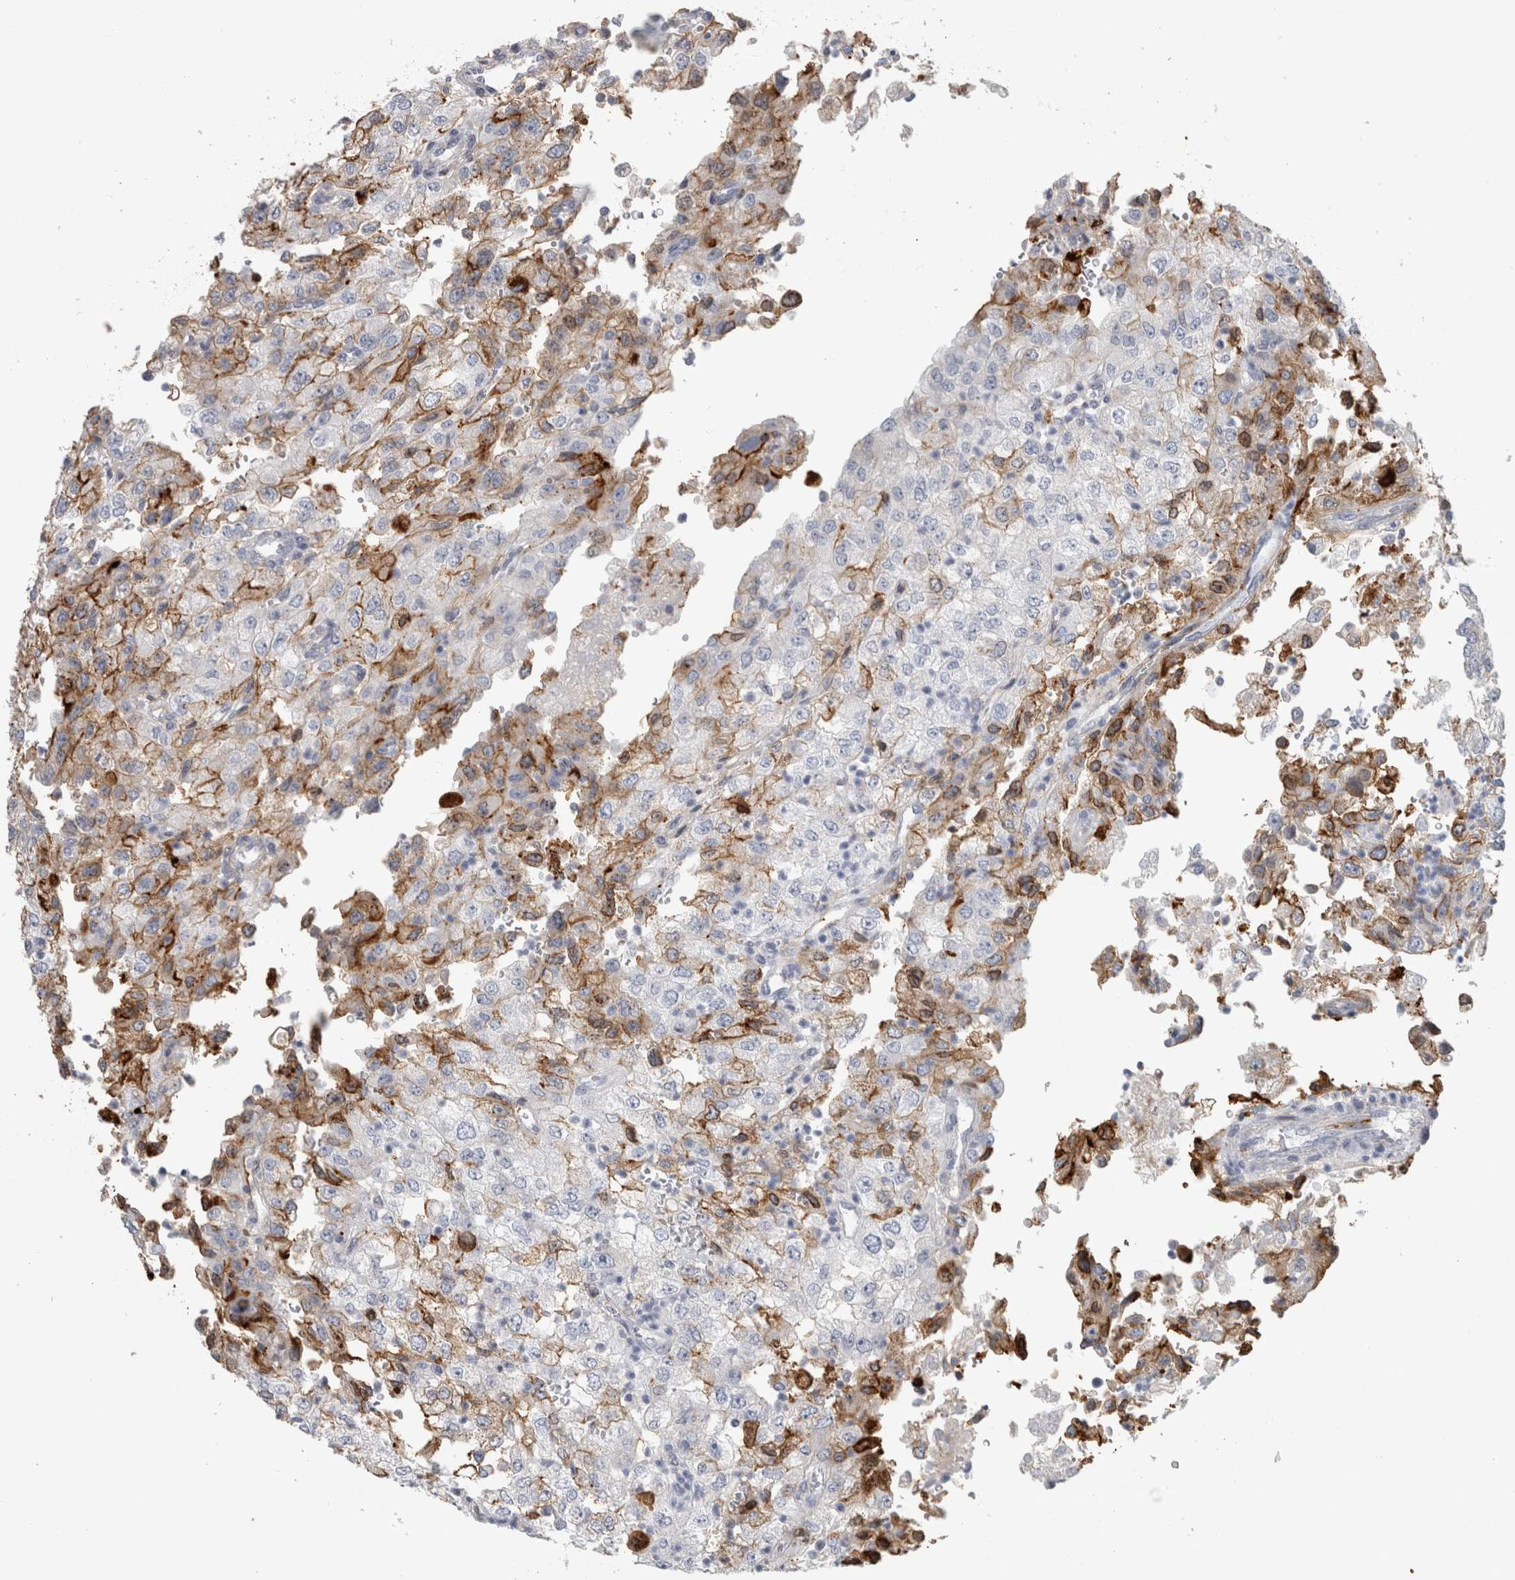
{"staining": {"intensity": "moderate", "quantity": "<25%", "location": "cytoplasmic/membranous"}, "tissue": "renal cancer", "cell_type": "Tumor cells", "image_type": "cancer", "snomed": [{"axis": "morphology", "description": "Adenocarcinoma, NOS"}, {"axis": "topography", "description": "Kidney"}], "caption": "Moderate cytoplasmic/membranous positivity is seen in about <25% of tumor cells in renal cancer. (DAB = brown stain, brightfield microscopy at high magnification).", "gene": "DNAJC24", "patient": {"sex": "female", "age": 54}}